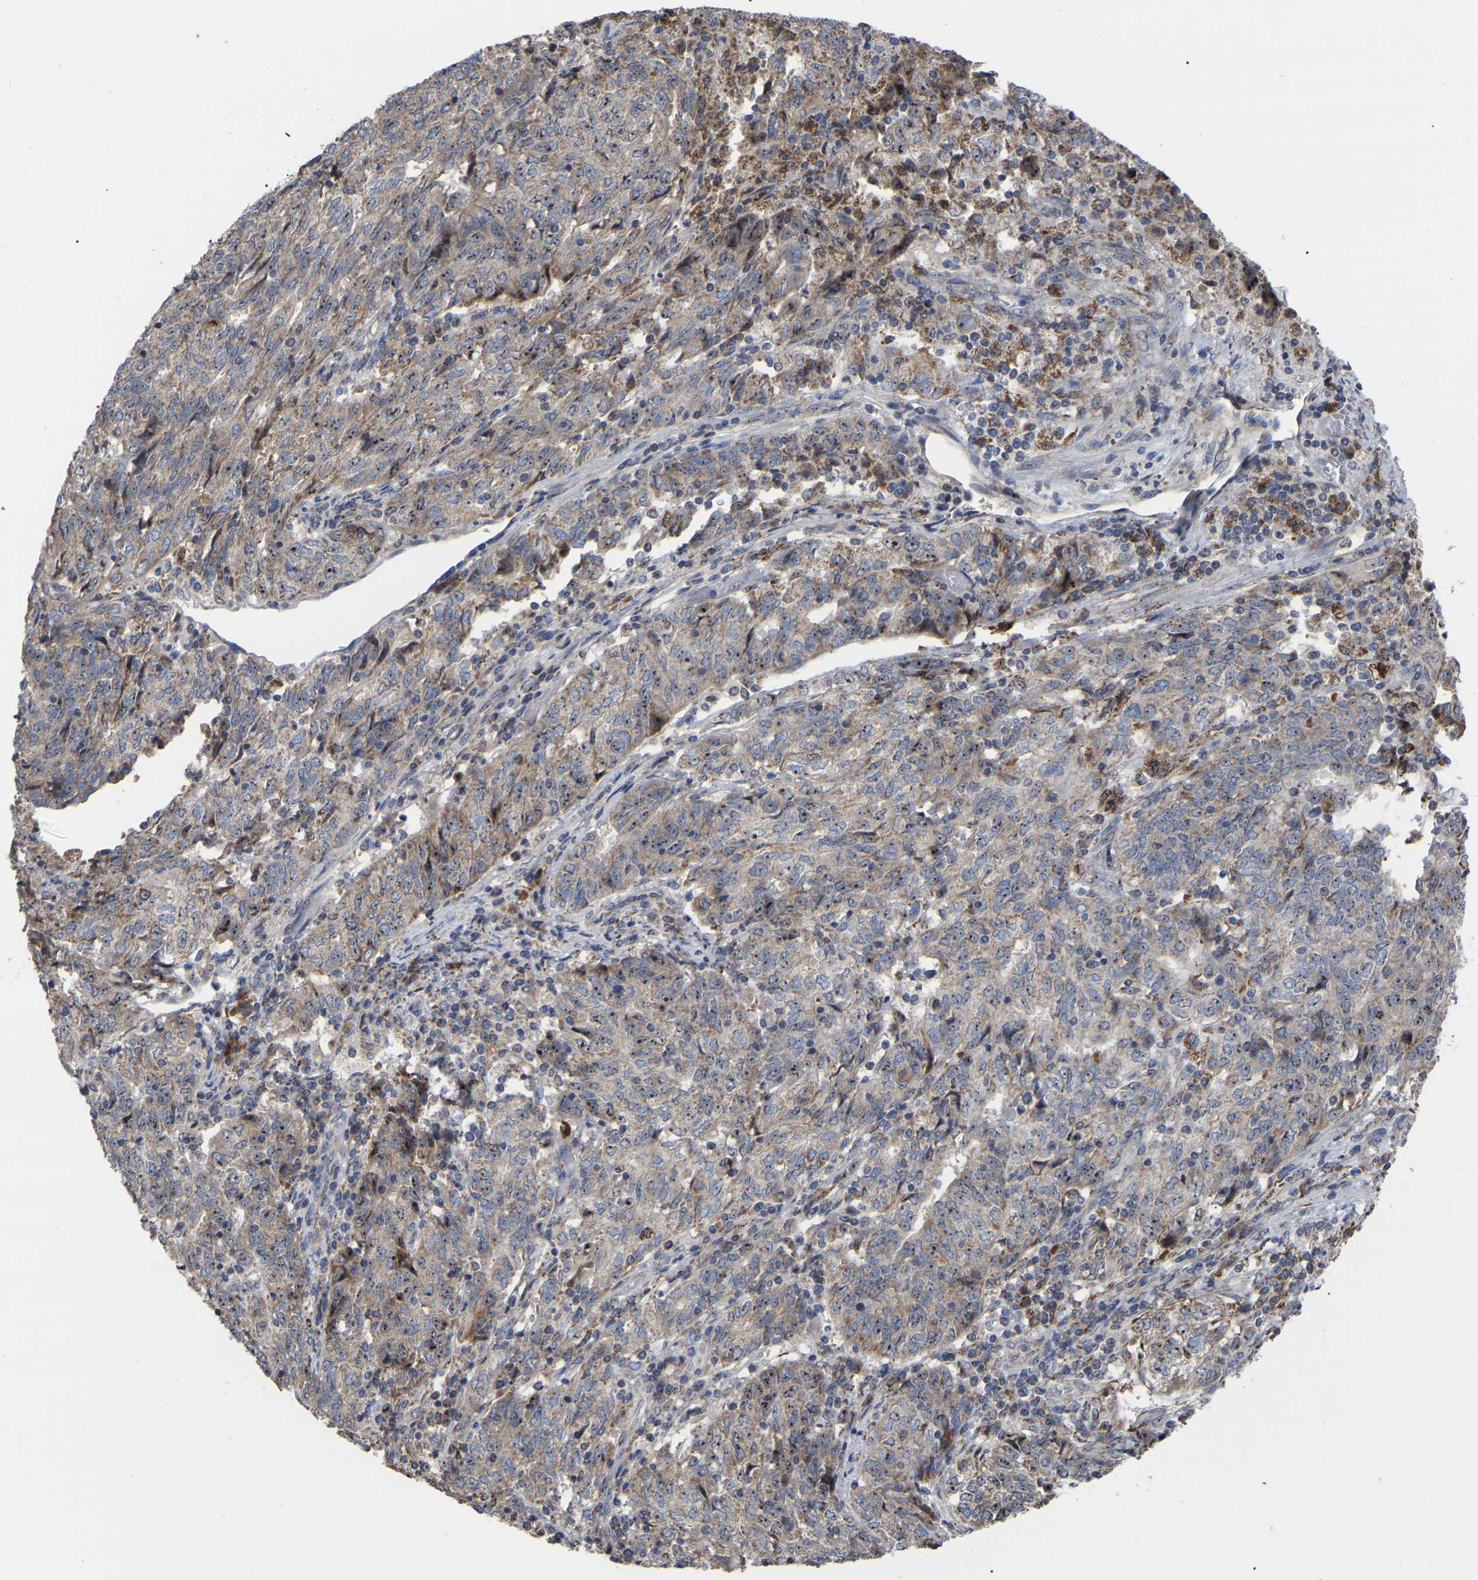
{"staining": {"intensity": "moderate", "quantity": ">75%", "location": "cytoplasmic/membranous,nuclear"}, "tissue": "endometrial cancer", "cell_type": "Tumor cells", "image_type": "cancer", "snomed": [{"axis": "morphology", "description": "Adenocarcinoma, NOS"}, {"axis": "topography", "description": "Endometrium"}], "caption": "IHC image of human endometrial cancer (adenocarcinoma) stained for a protein (brown), which exhibits medium levels of moderate cytoplasmic/membranous and nuclear staining in approximately >75% of tumor cells.", "gene": "NOP53", "patient": {"sex": "female", "age": 80}}